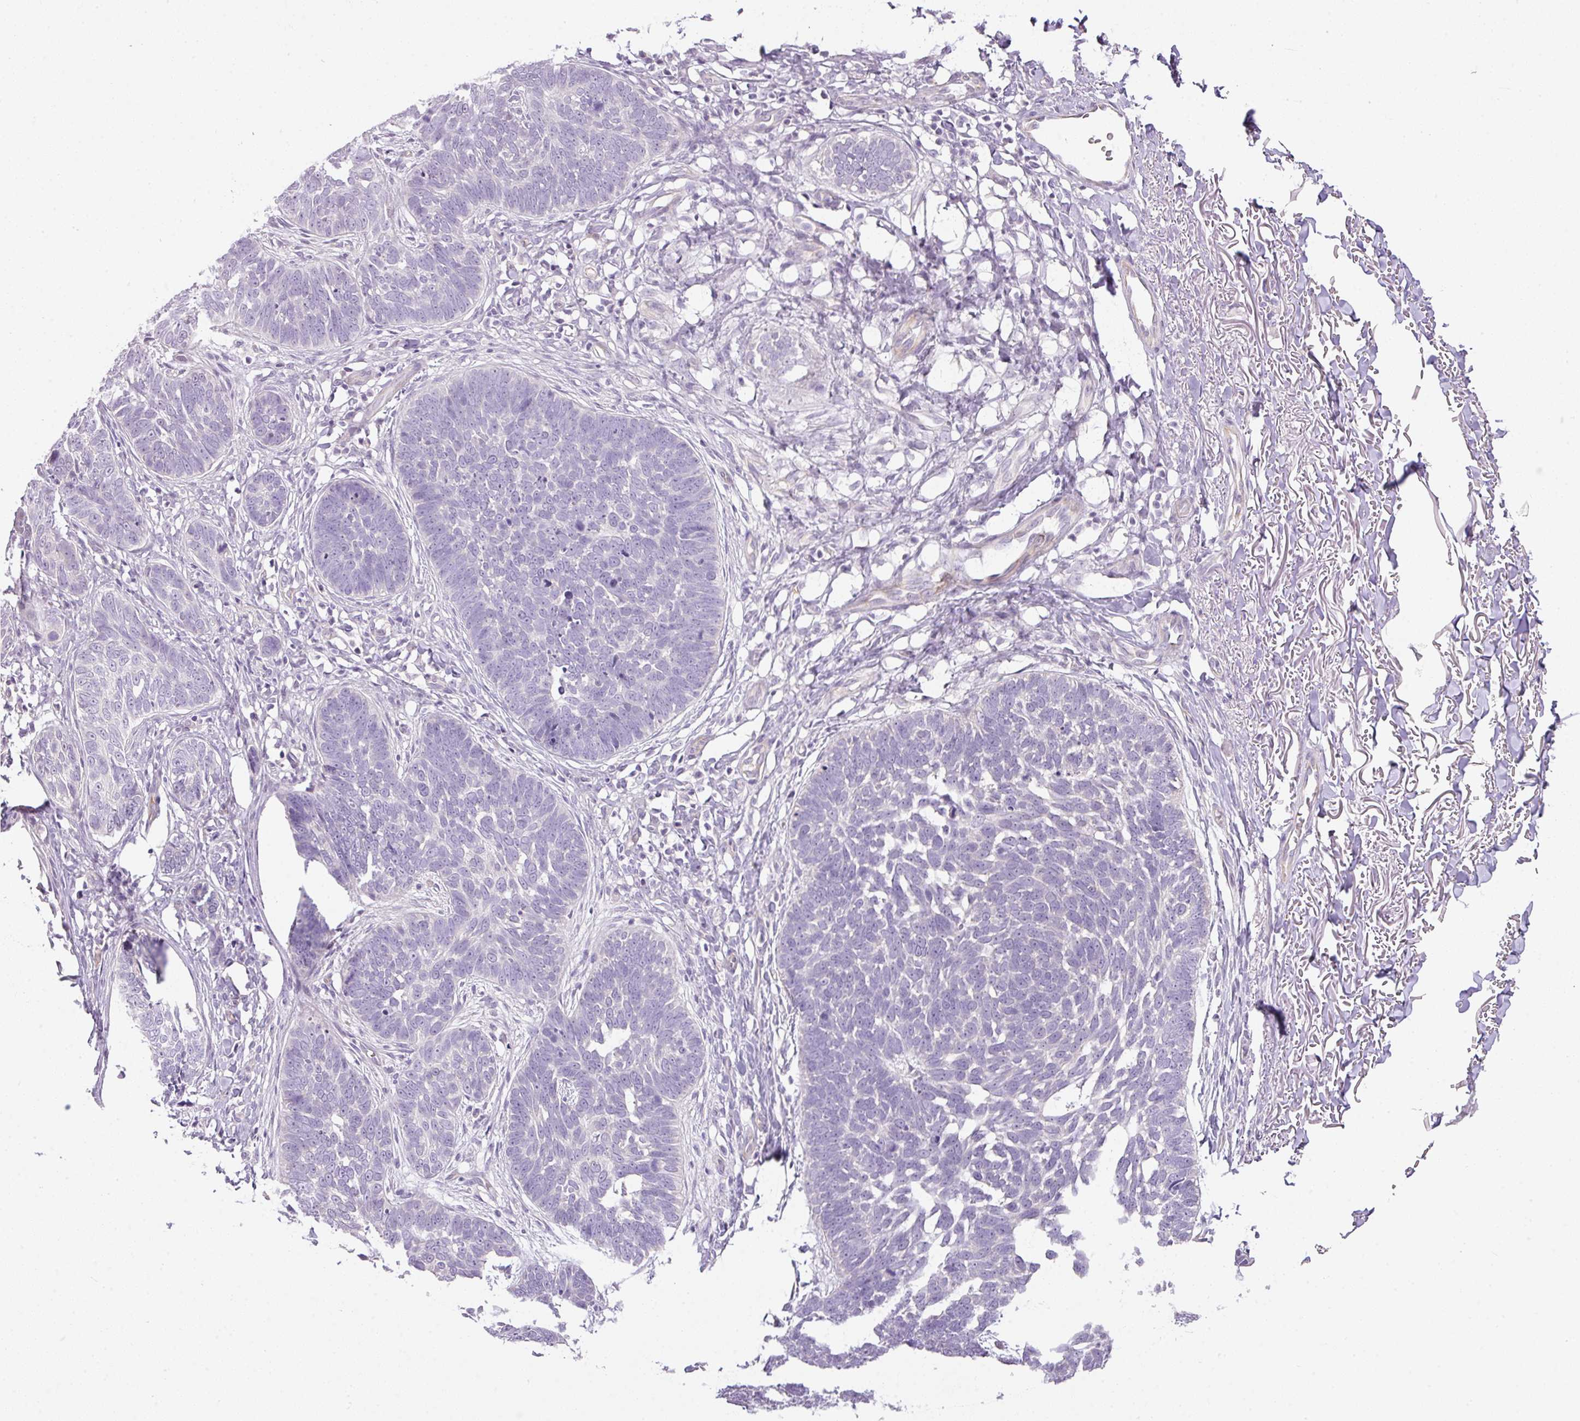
{"staining": {"intensity": "negative", "quantity": "none", "location": "none"}, "tissue": "skin cancer", "cell_type": "Tumor cells", "image_type": "cancer", "snomed": [{"axis": "morphology", "description": "Normal tissue, NOS"}, {"axis": "morphology", "description": "Basal cell carcinoma"}, {"axis": "topography", "description": "Skin"}], "caption": "Immunohistochemistry micrograph of human skin cancer (basal cell carcinoma) stained for a protein (brown), which exhibits no staining in tumor cells.", "gene": "RAX2", "patient": {"sex": "male", "age": 77}}